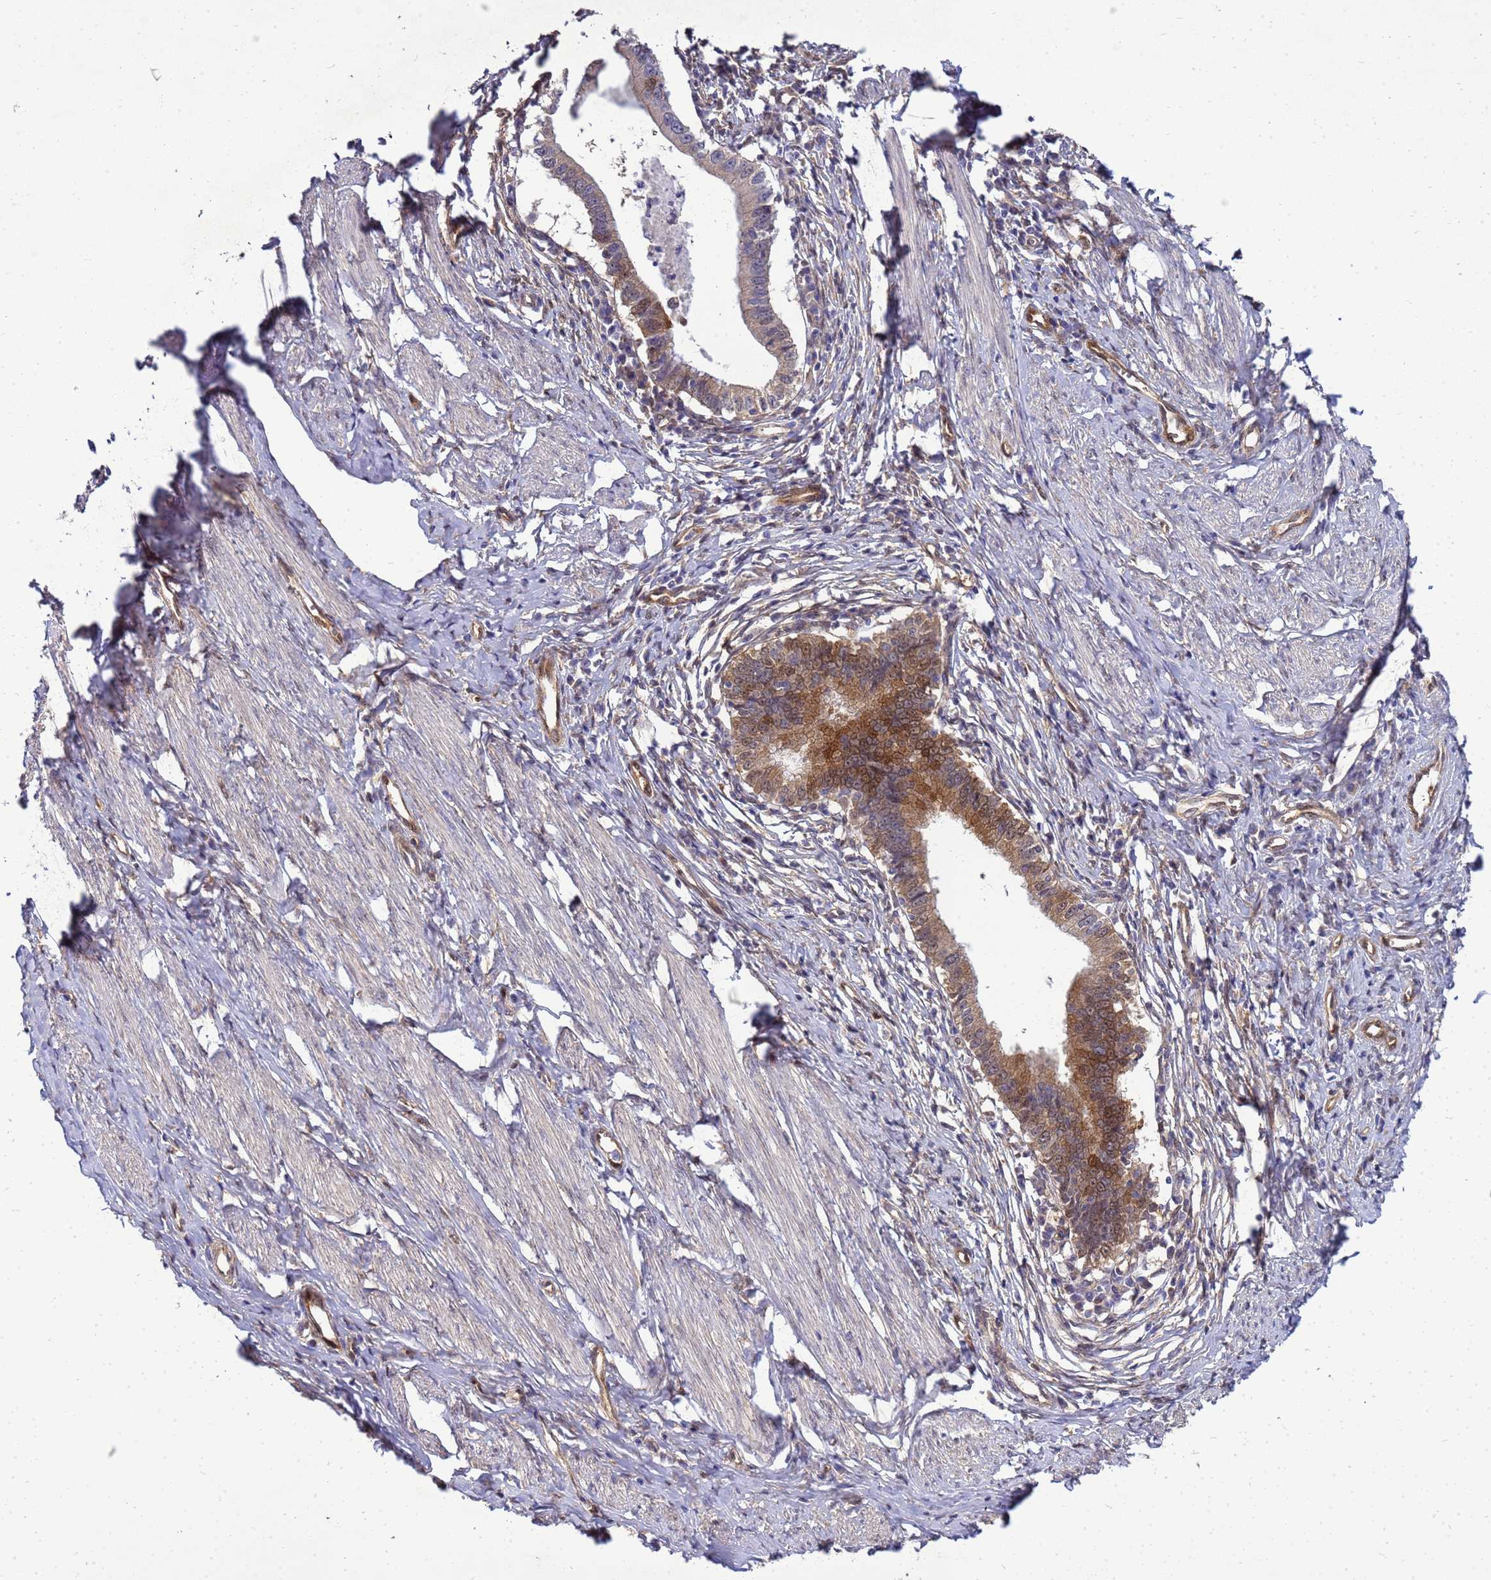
{"staining": {"intensity": "moderate", "quantity": "25%-75%", "location": "cytoplasmic/membranous,nuclear"}, "tissue": "cervical cancer", "cell_type": "Tumor cells", "image_type": "cancer", "snomed": [{"axis": "morphology", "description": "Adenocarcinoma, NOS"}, {"axis": "topography", "description": "Cervix"}], "caption": "An image showing moderate cytoplasmic/membranous and nuclear expression in approximately 25%-75% of tumor cells in adenocarcinoma (cervical), as visualized by brown immunohistochemical staining.", "gene": "EIF4EBP3", "patient": {"sex": "female", "age": 36}}